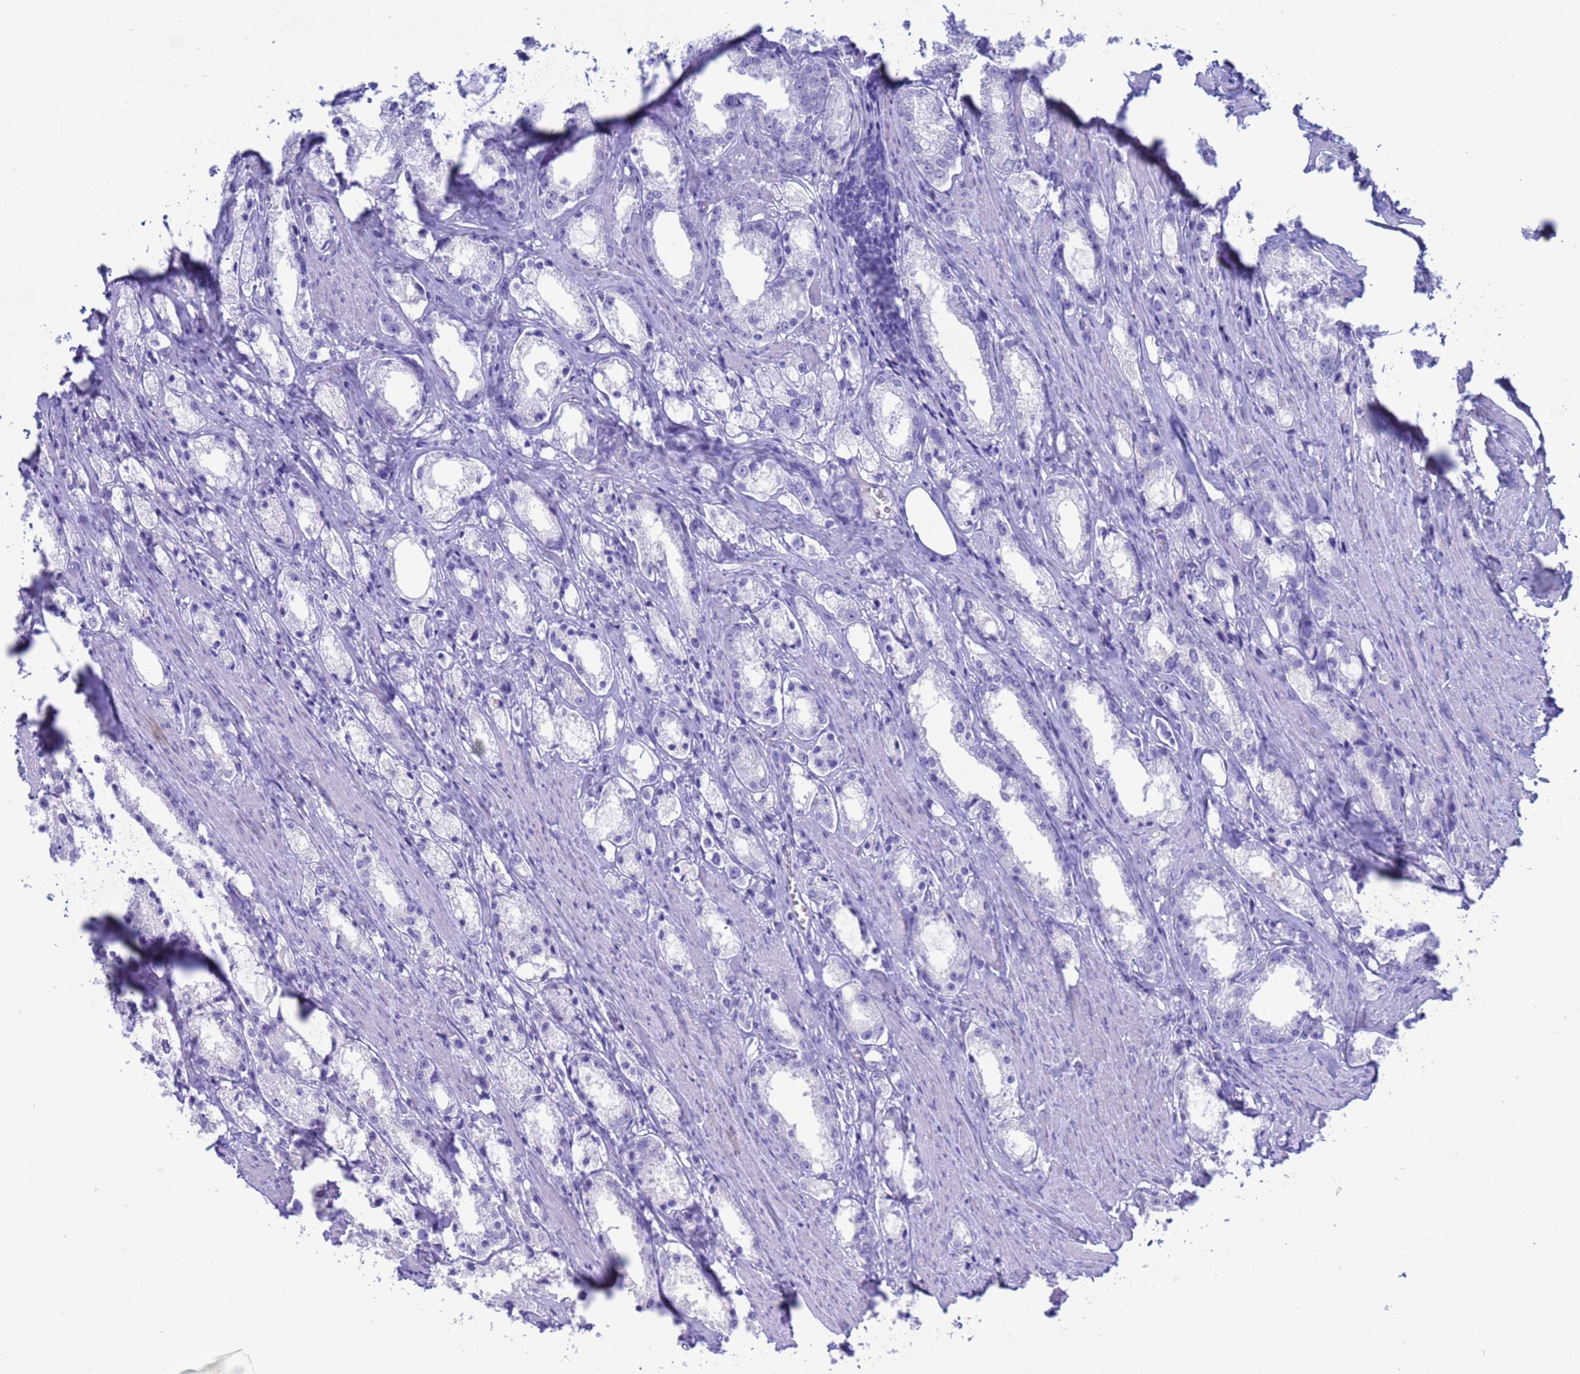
{"staining": {"intensity": "negative", "quantity": "none", "location": "none"}, "tissue": "prostate cancer", "cell_type": "Tumor cells", "image_type": "cancer", "snomed": [{"axis": "morphology", "description": "Adenocarcinoma, High grade"}, {"axis": "topography", "description": "Prostate"}], "caption": "Tumor cells are negative for protein expression in human prostate cancer (adenocarcinoma (high-grade)).", "gene": "GSTM1", "patient": {"sex": "male", "age": 66}}